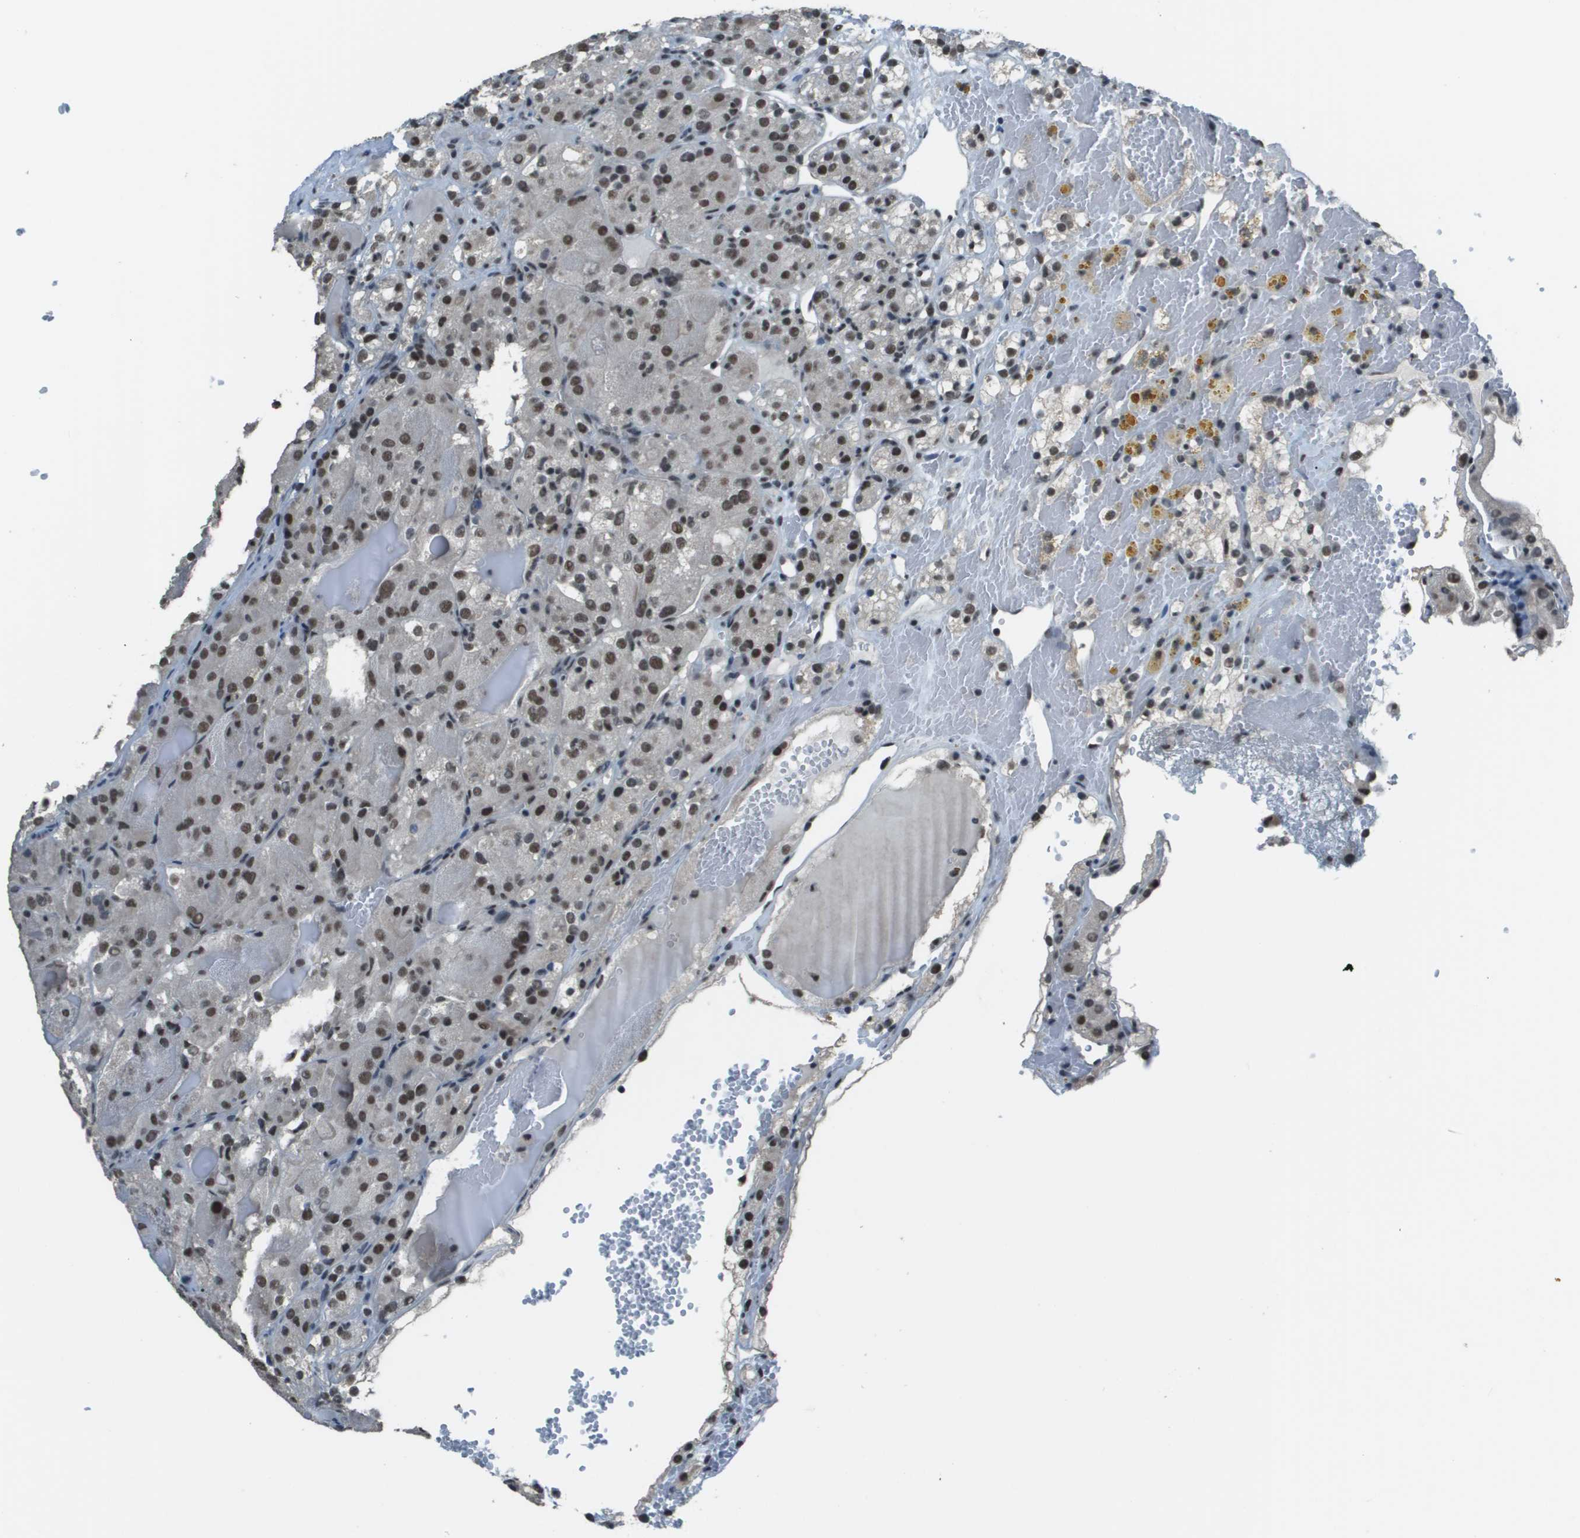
{"staining": {"intensity": "moderate", "quantity": ">75%", "location": "nuclear"}, "tissue": "renal cancer", "cell_type": "Tumor cells", "image_type": "cancer", "snomed": [{"axis": "morphology", "description": "Normal tissue, NOS"}, {"axis": "morphology", "description": "Adenocarcinoma, NOS"}, {"axis": "topography", "description": "Kidney"}], "caption": "Tumor cells exhibit medium levels of moderate nuclear positivity in approximately >75% of cells in human renal cancer.", "gene": "DEPDC1", "patient": {"sex": "male", "age": 61}}